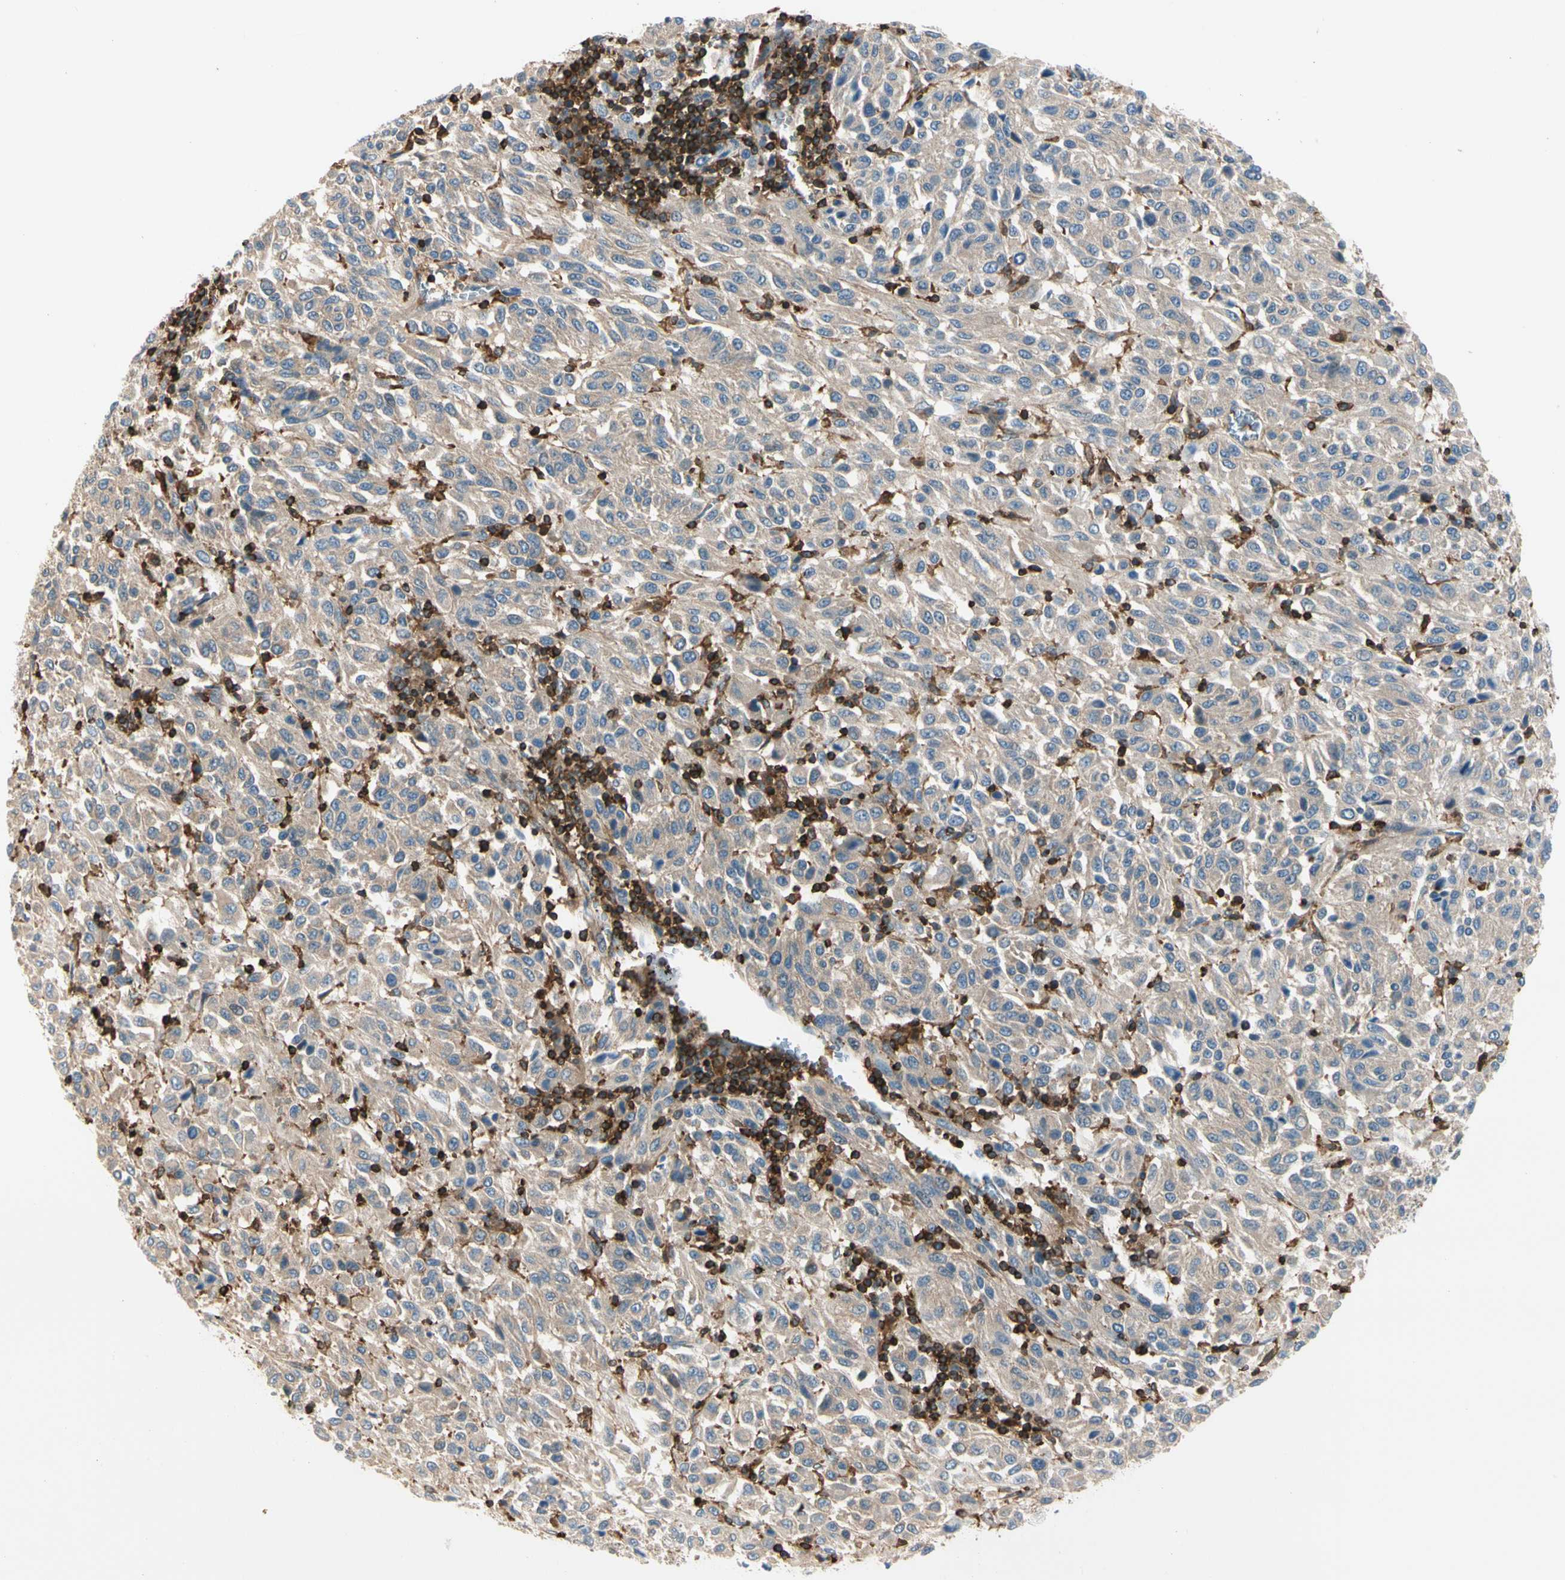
{"staining": {"intensity": "weak", "quantity": ">75%", "location": "cytoplasmic/membranous"}, "tissue": "melanoma", "cell_type": "Tumor cells", "image_type": "cancer", "snomed": [{"axis": "morphology", "description": "Malignant melanoma, Metastatic site"}, {"axis": "topography", "description": "Lung"}], "caption": "Brown immunohistochemical staining in malignant melanoma (metastatic site) demonstrates weak cytoplasmic/membranous expression in about >75% of tumor cells.", "gene": "CAPZA2", "patient": {"sex": "male", "age": 64}}